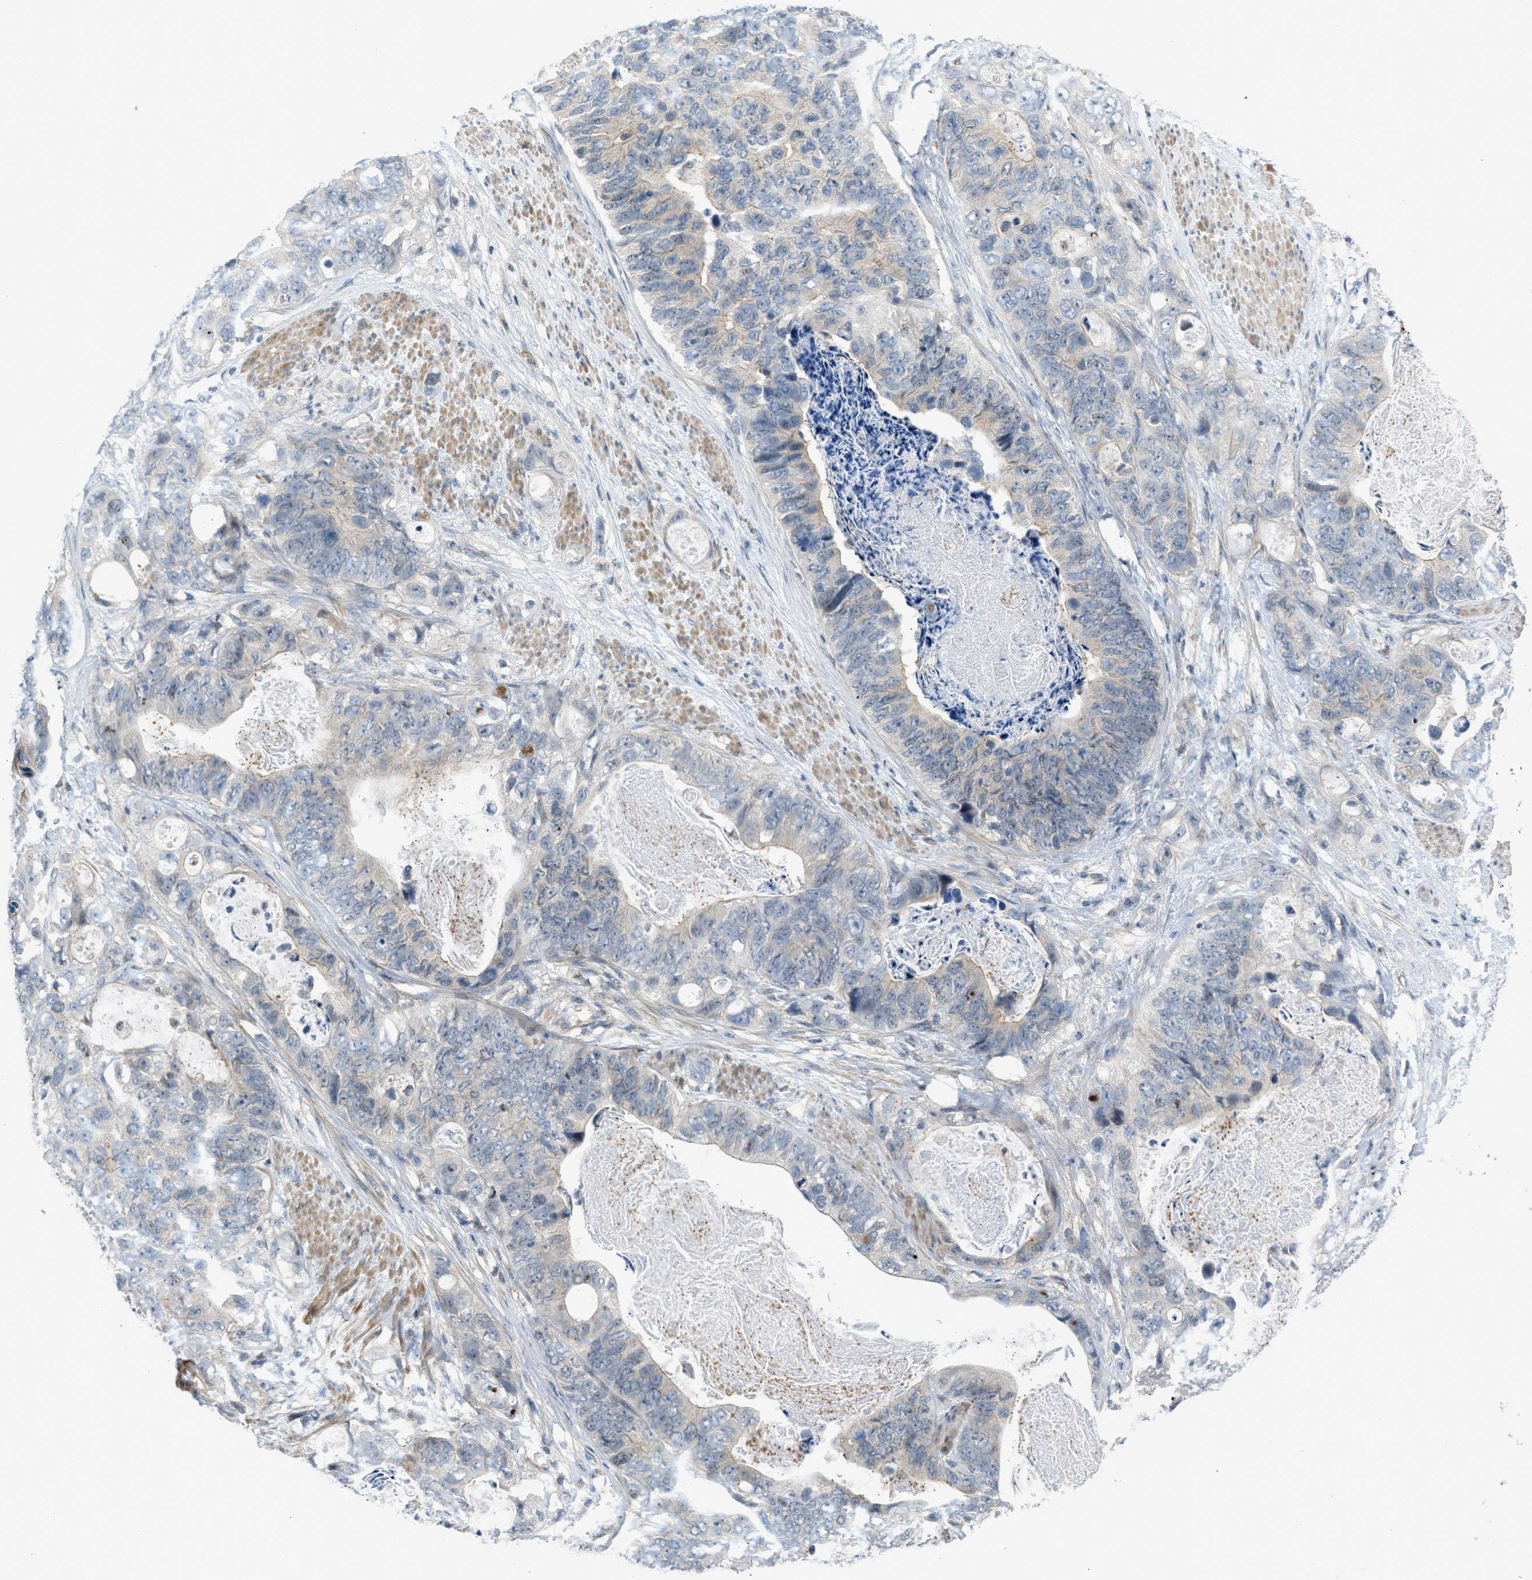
{"staining": {"intensity": "weak", "quantity": "<25%", "location": "cytoplasmic/membranous"}, "tissue": "stomach cancer", "cell_type": "Tumor cells", "image_type": "cancer", "snomed": [{"axis": "morphology", "description": "Adenocarcinoma, NOS"}, {"axis": "topography", "description": "Stomach"}], "caption": "Photomicrograph shows no protein staining in tumor cells of adenocarcinoma (stomach) tissue.", "gene": "TTBK2", "patient": {"sex": "female", "age": 89}}